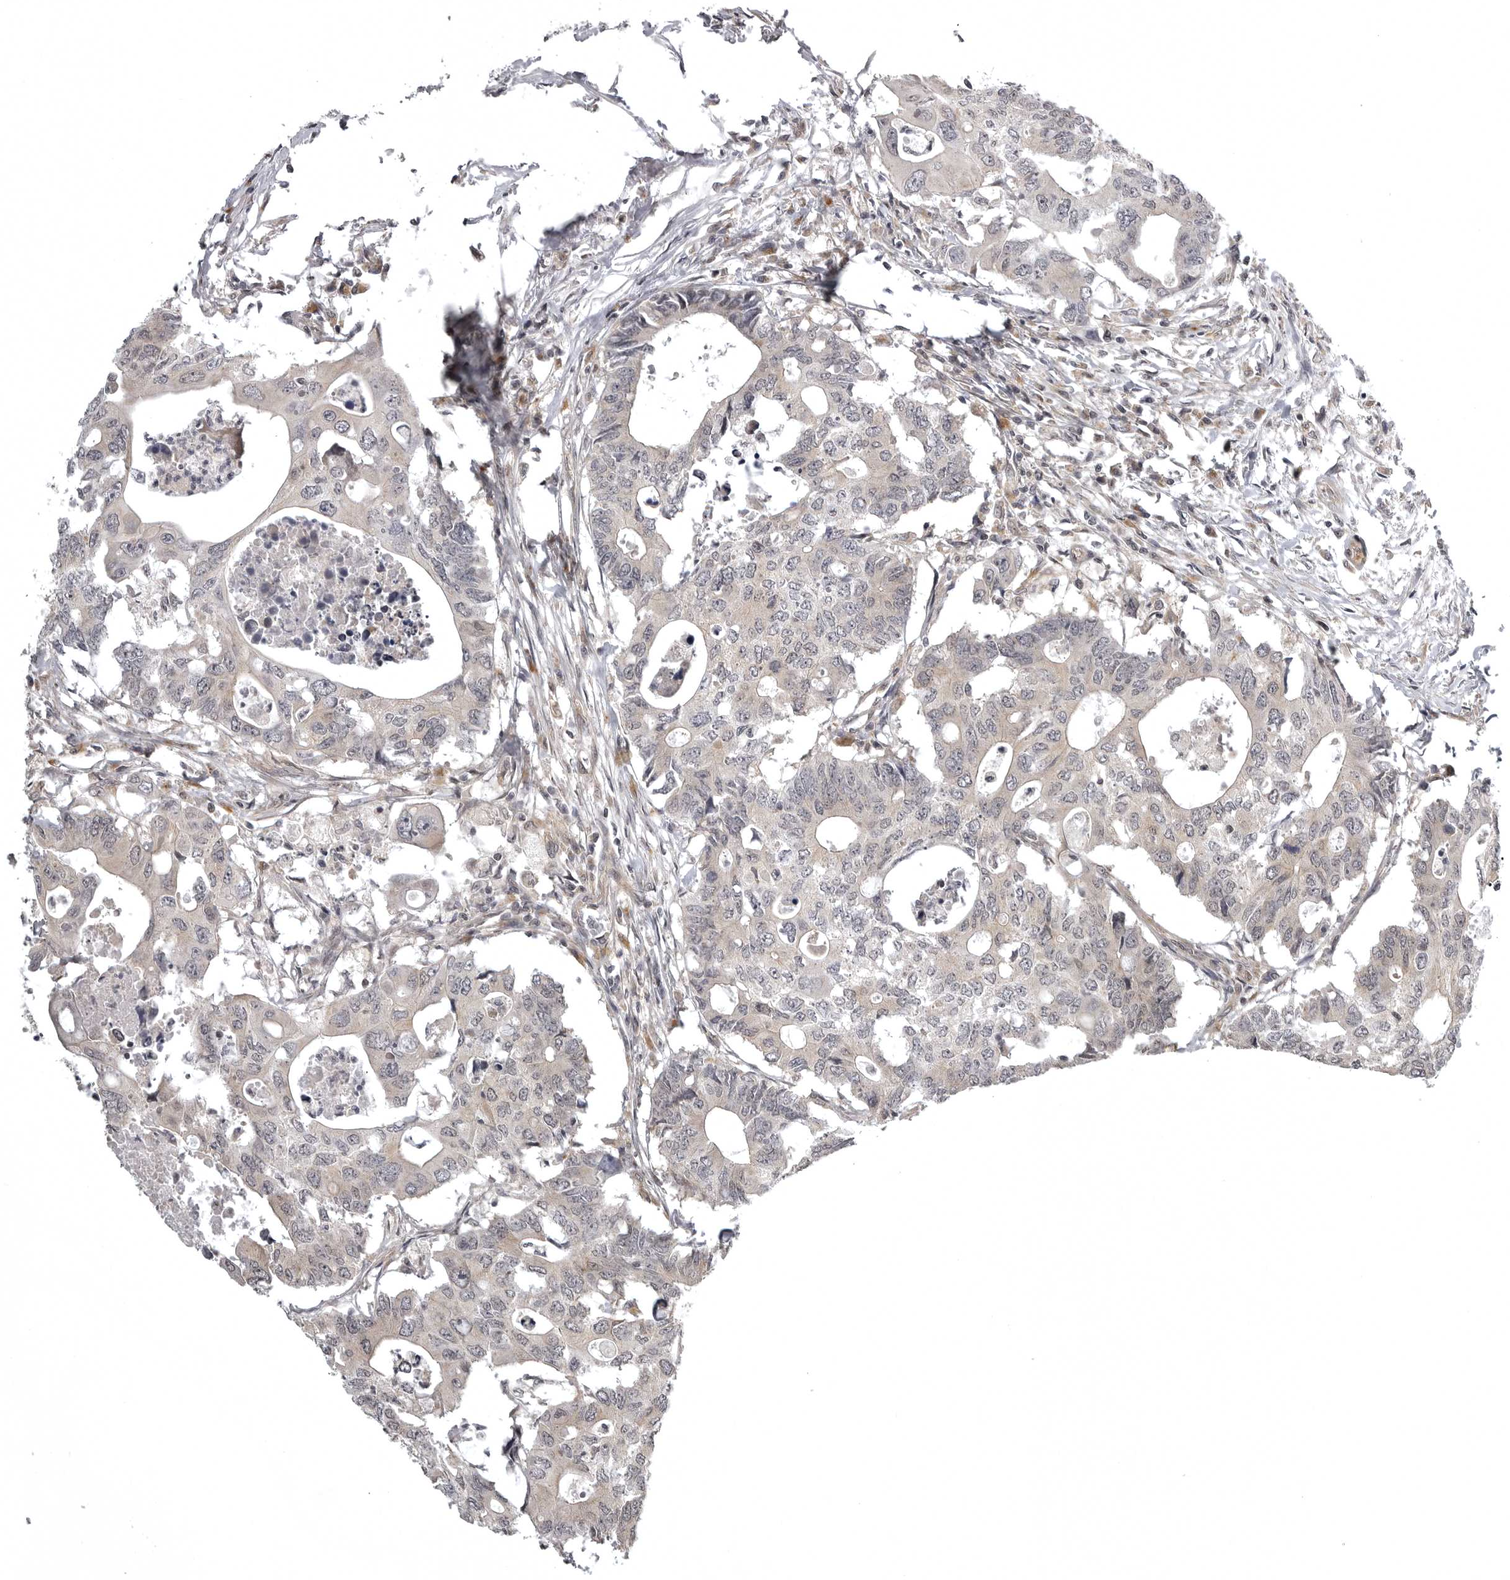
{"staining": {"intensity": "weak", "quantity": "<25%", "location": "cytoplasmic/membranous"}, "tissue": "colorectal cancer", "cell_type": "Tumor cells", "image_type": "cancer", "snomed": [{"axis": "morphology", "description": "Adenocarcinoma, NOS"}, {"axis": "topography", "description": "Colon"}], "caption": "This is a image of immunohistochemistry staining of colorectal adenocarcinoma, which shows no staining in tumor cells.", "gene": "SNX16", "patient": {"sex": "male", "age": 71}}